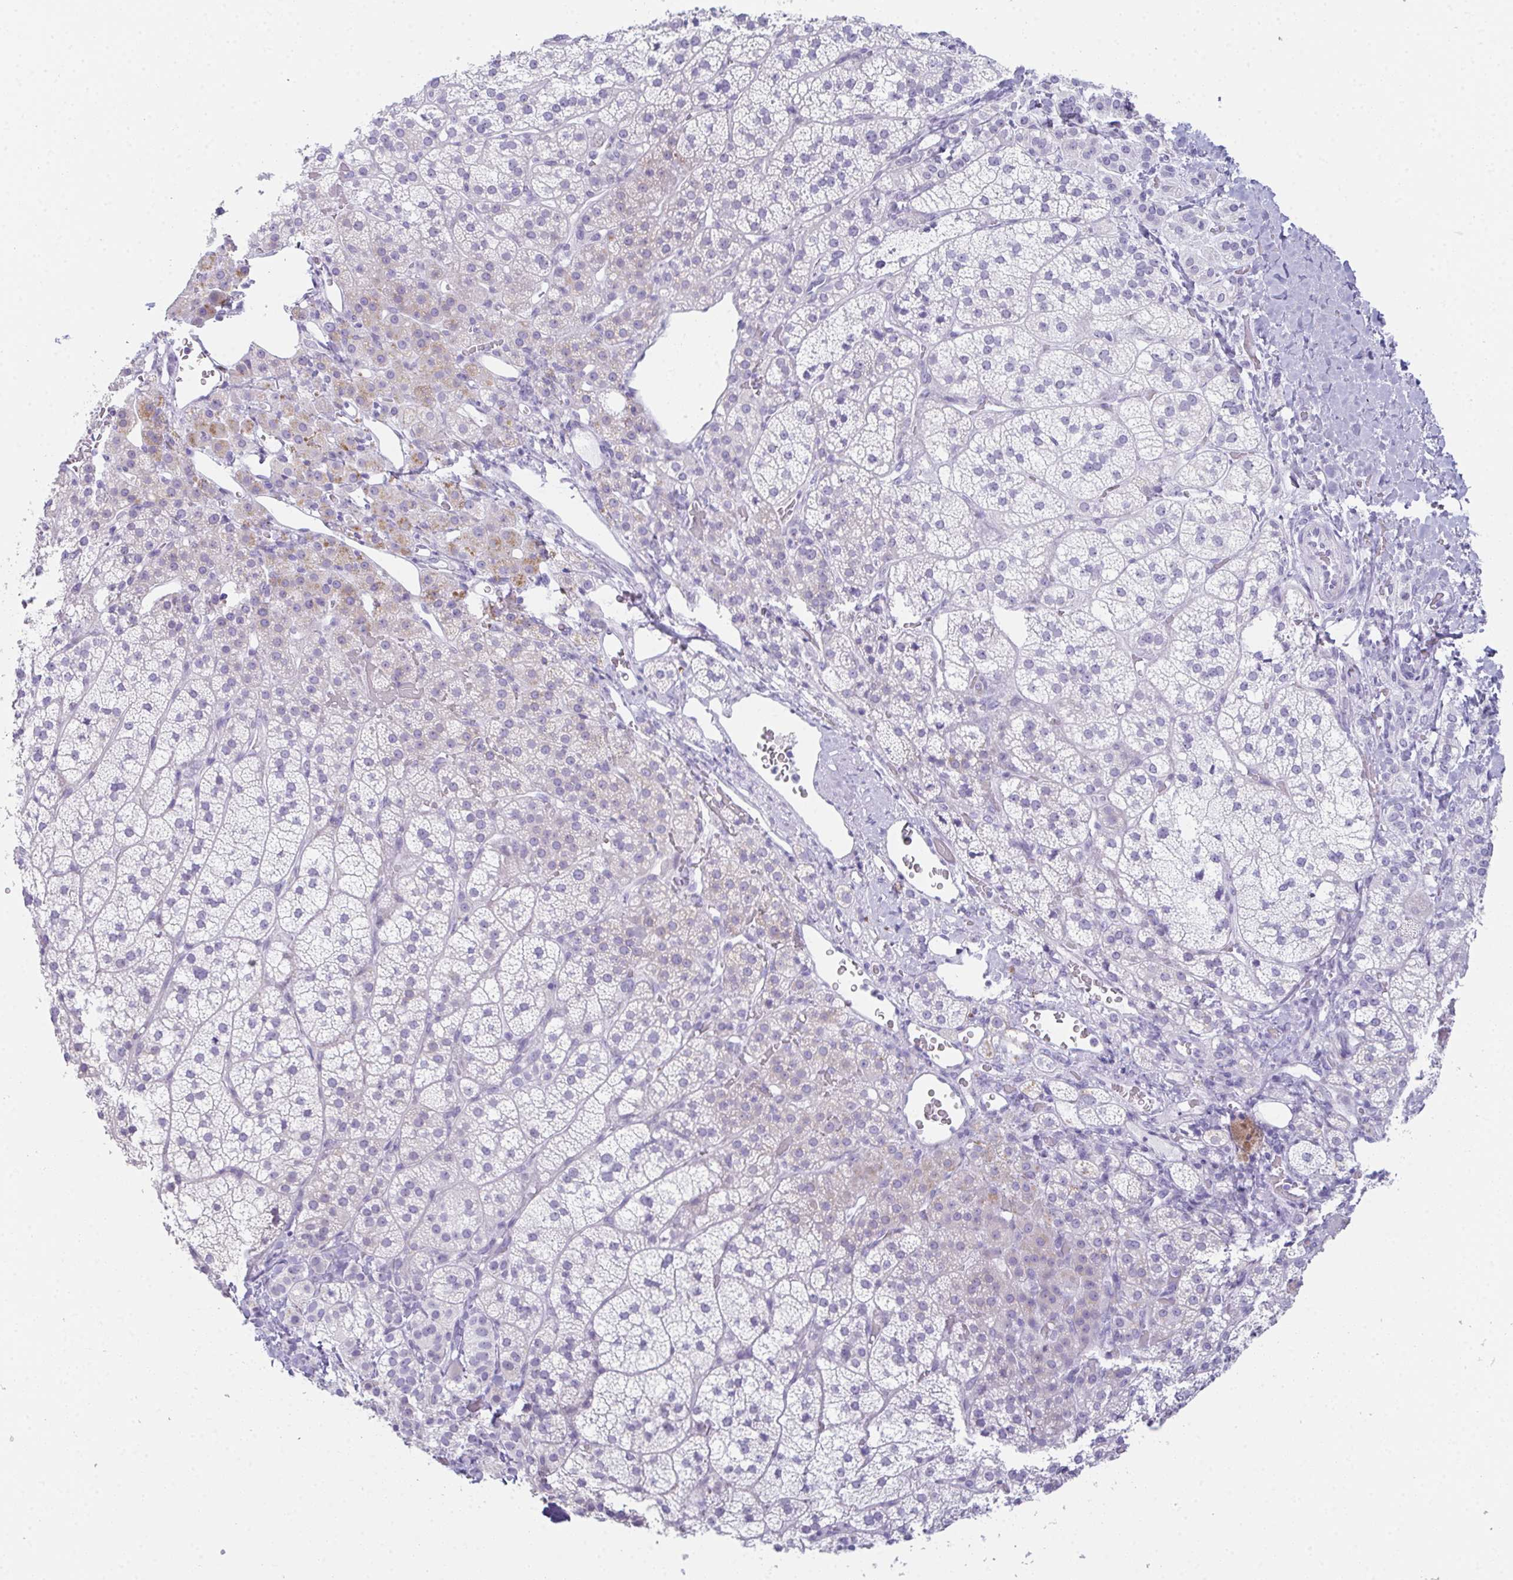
{"staining": {"intensity": "moderate", "quantity": "<25%", "location": "cytoplasmic/membranous"}, "tissue": "adrenal gland", "cell_type": "Glandular cells", "image_type": "normal", "snomed": [{"axis": "morphology", "description": "Normal tissue, NOS"}, {"axis": "topography", "description": "Adrenal gland"}], "caption": "A high-resolution image shows immunohistochemistry staining of normal adrenal gland, which demonstrates moderate cytoplasmic/membranous expression in about <25% of glandular cells.", "gene": "TEX19", "patient": {"sex": "female", "age": 60}}